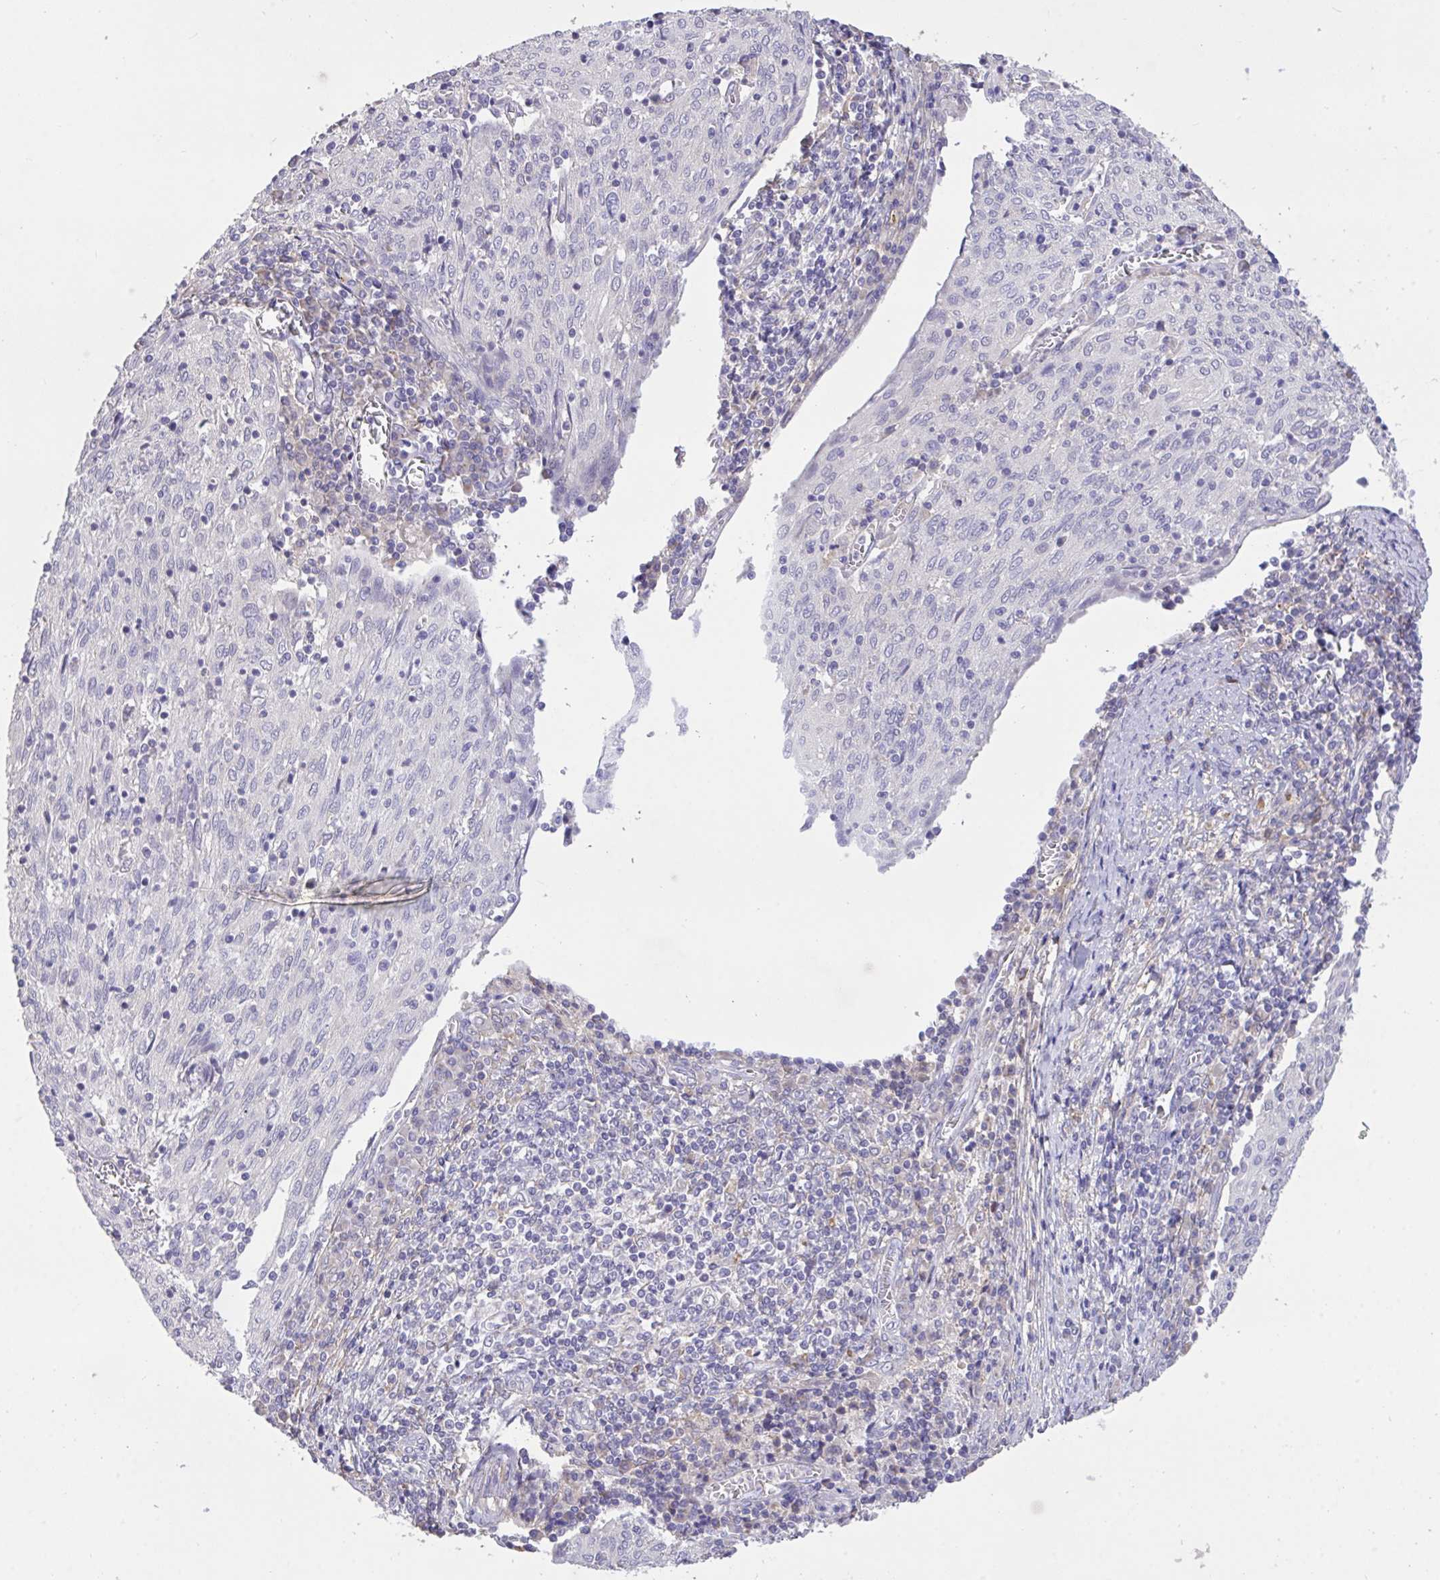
{"staining": {"intensity": "negative", "quantity": "none", "location": "none"}, "tissue": "cervical cancer", "cell_type": "Tumor cells", "image_type": "cancer", "snomed": [{"axis": "morphology", "description": "Squamous cell carcinoma, NOS"}, {"axis": "topography", "description": "Cervix"}], "caption": "This is an immunohistochemistry micrograph of squamous cell carcinoma (cervical). There is no positivity in tumor cells.", "gene": "MPC2", "patient": {"sex": "female", "age": 52}}